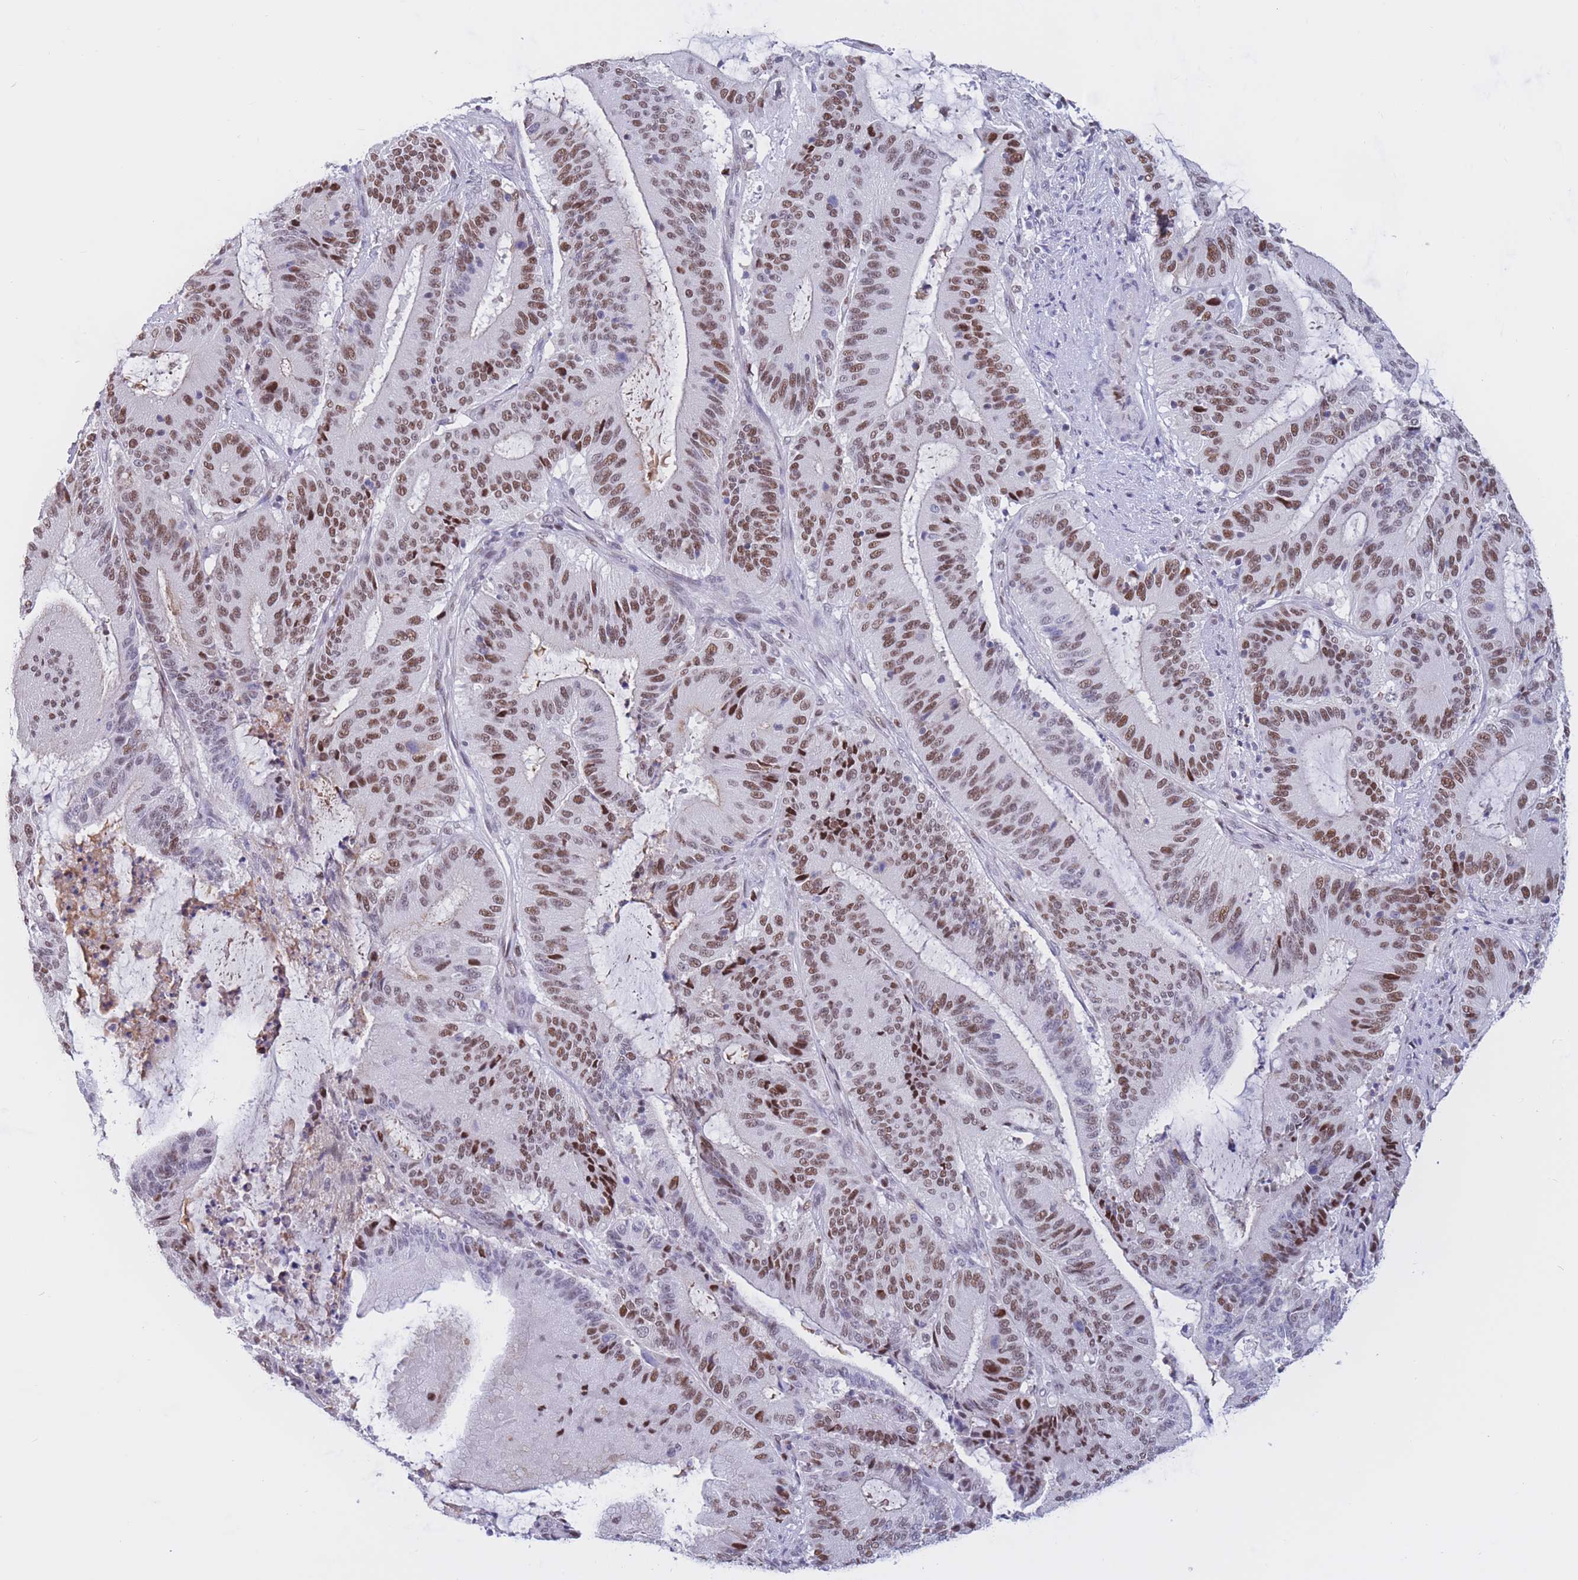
{"staining": {"intensity": "strong", "quantity": ">75%", "location": "nuclear"}, "tissue": "liver cancer", "cell_type": "Tumor cells", "image_type": "cancer", "snomed": [{"axis": "morphology", "description": "Normal tissue, NOS"}, {"axis": "morphology", "description": "Cholangiocarcinoma"}, {"axis": "topography", "description": "Liver"}, {"axis": "topography", "description": "Peripheral nerve tissue"}], "caption": "Immunohistochemistry (IHC) (DAB (3,3'-diaminobenzidine)) staining of human liver cholangiocarcinoma demonstrates strong nuclear protein positivity in approximately >75% of tumor cells.", "gene": "NASP", "patient": {"sex": "female", "age": 73}}